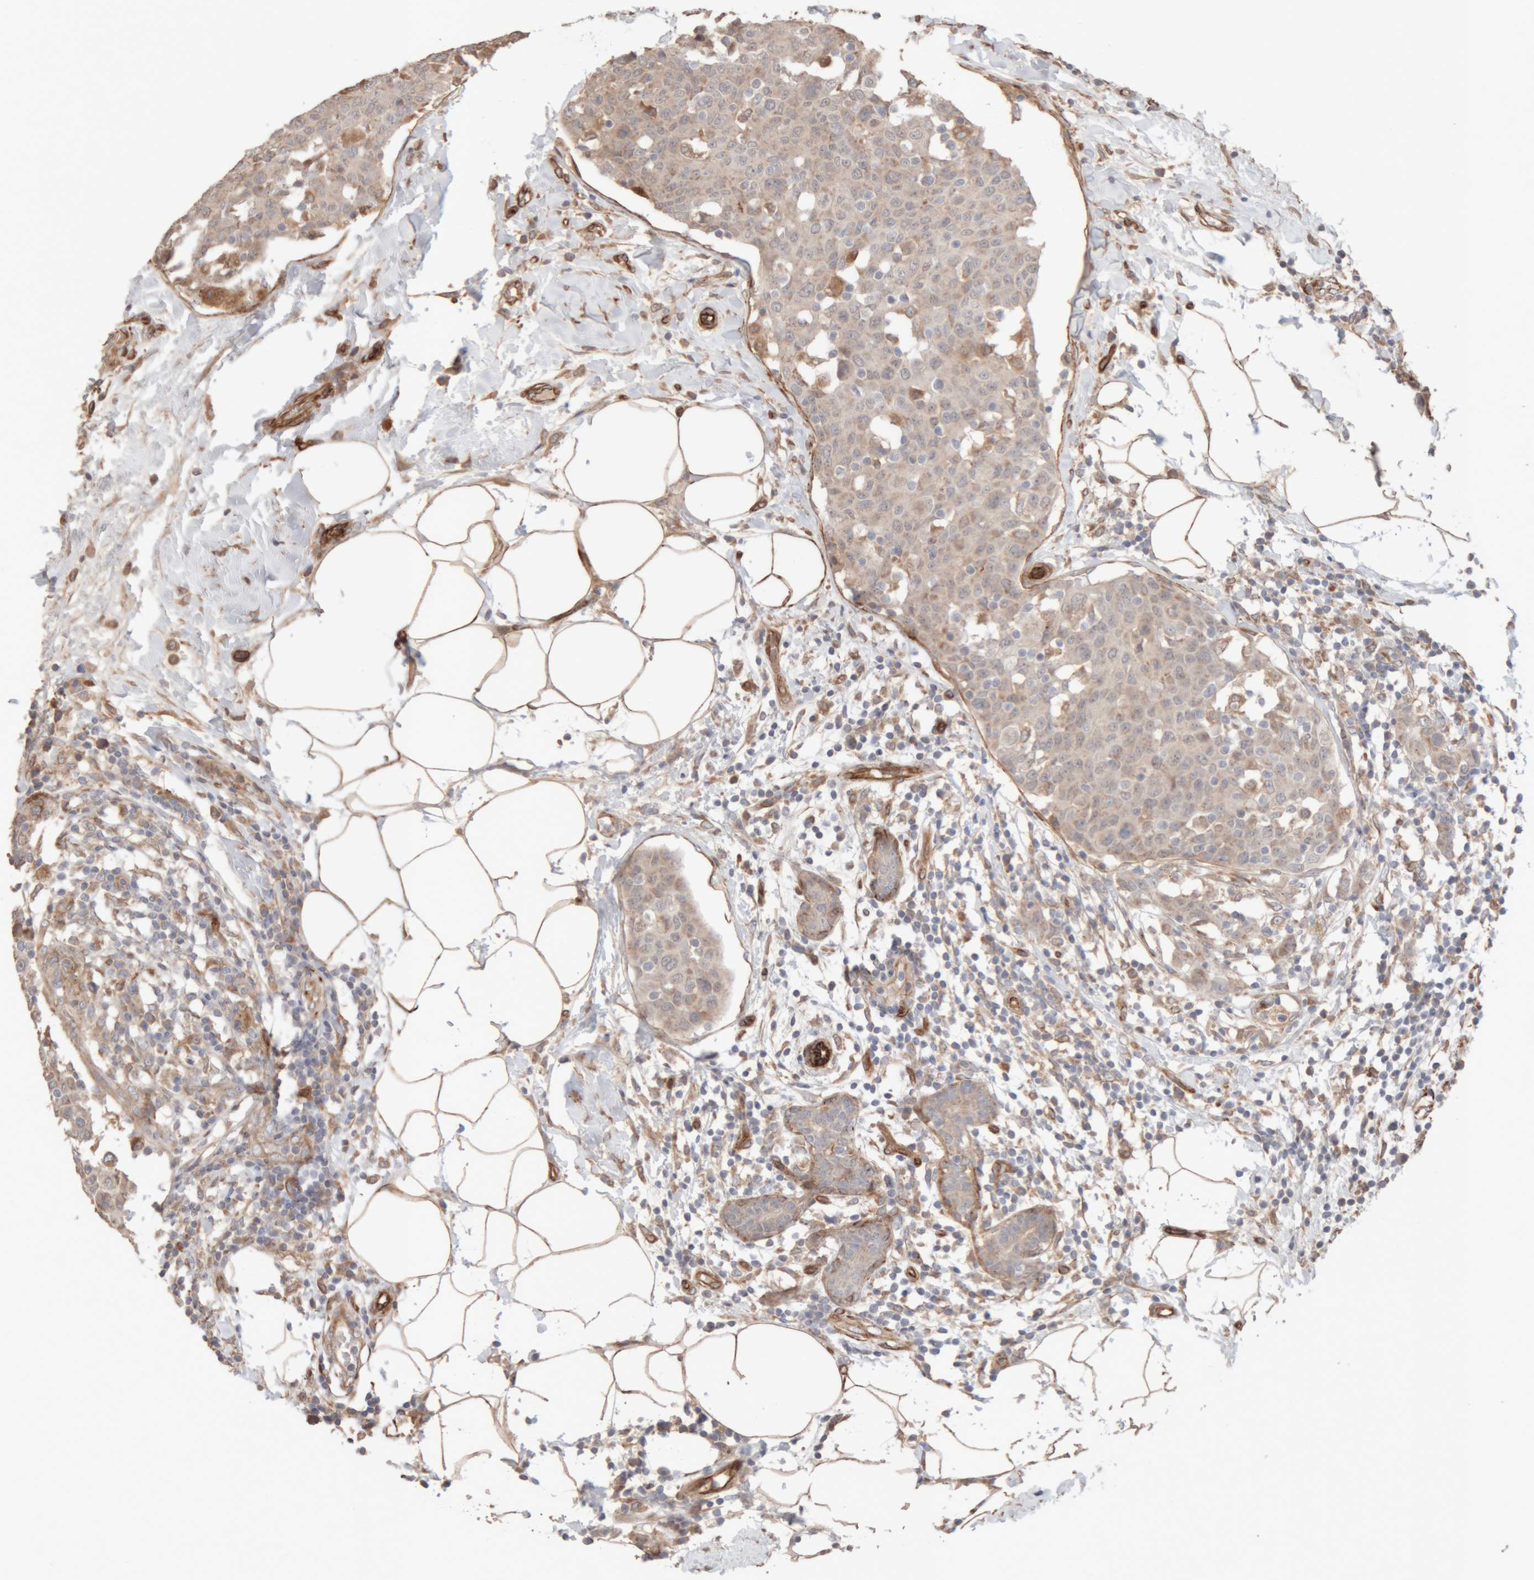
{"staining": {"intensity": "weak", "quantity": ">75%", "location": "cytoplasmic/membranous"}, "tissue": "breast cancer", "cell_type": "Tumor cells", "image_type": "cancer", "snomed": [{"axis": "morphology", "description": "Normal tissue, NOS"}, {"axis": "morphology", "description": "Duct carcinoma"}, {"axis": "topography", "description": "Breast"}], "caption": "A brown stain highlights weak cytoplasmic/membranous expression of a protein in breast invasive ductal carcinoma tumor cells.", "gene": "RAB32", "patient": {"sex": "female", "age": 37}}